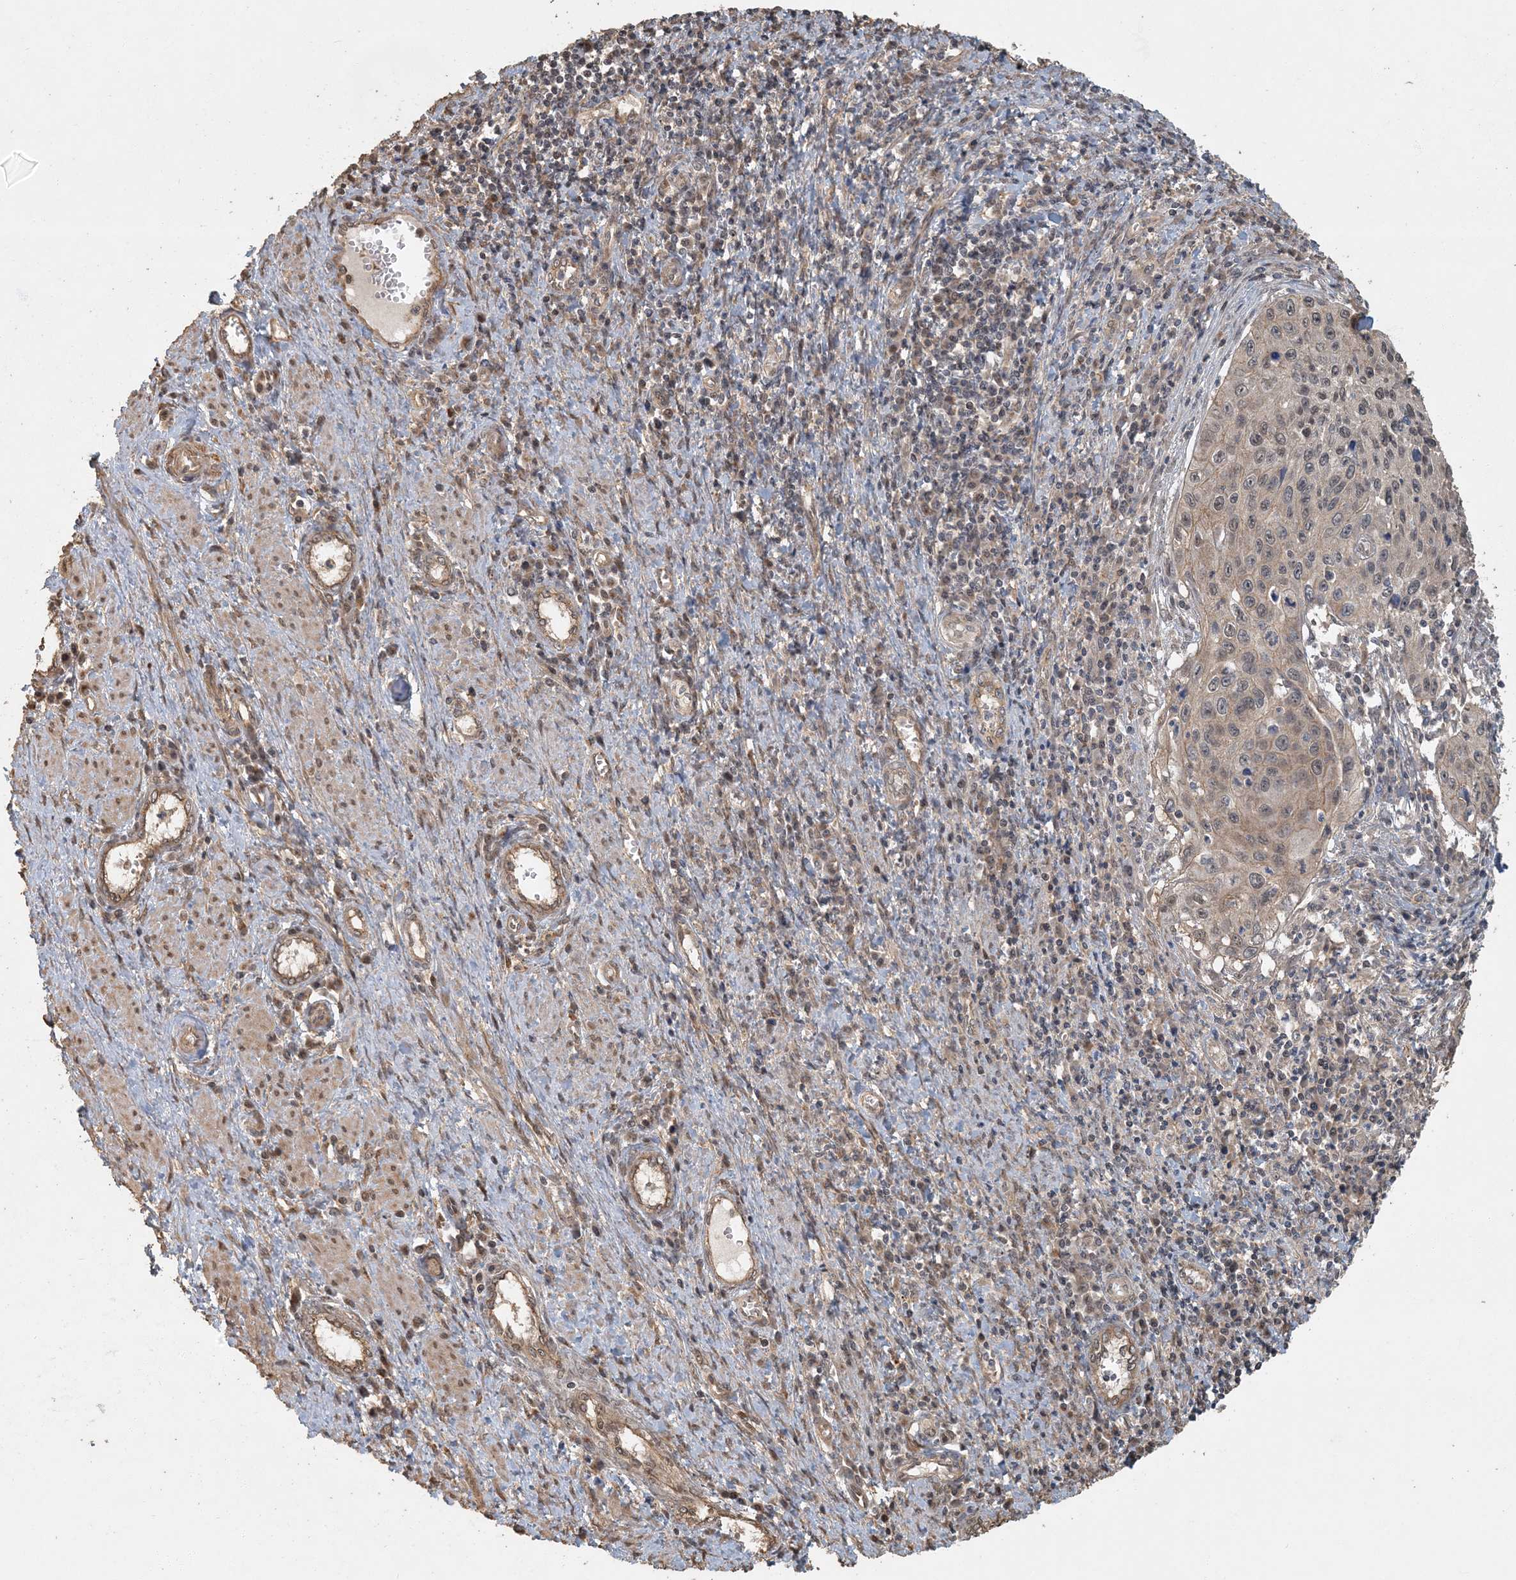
{"staining": {"intensity": "weak", "quantity": ">75%", "location": "cytoplasmic/membranous"}, "tissue": "cervical cancer", "cell_type": "Tumor cells", "image_type": "cancer", "snomed": [{"axis": "morphology", "description": "Squamous cell carcinoma, NOS"}, {"axis": "topography", "description": "Cervix"}], "caption": "An IHC histopathology image of neoplastic tissue is shown. Protein staining in brown labels weak cytoplasmic/membranous positivity in cervical cancer within tumor cells.", "gene": "AK9", "patient": {"sex": "female", "age": 32}}